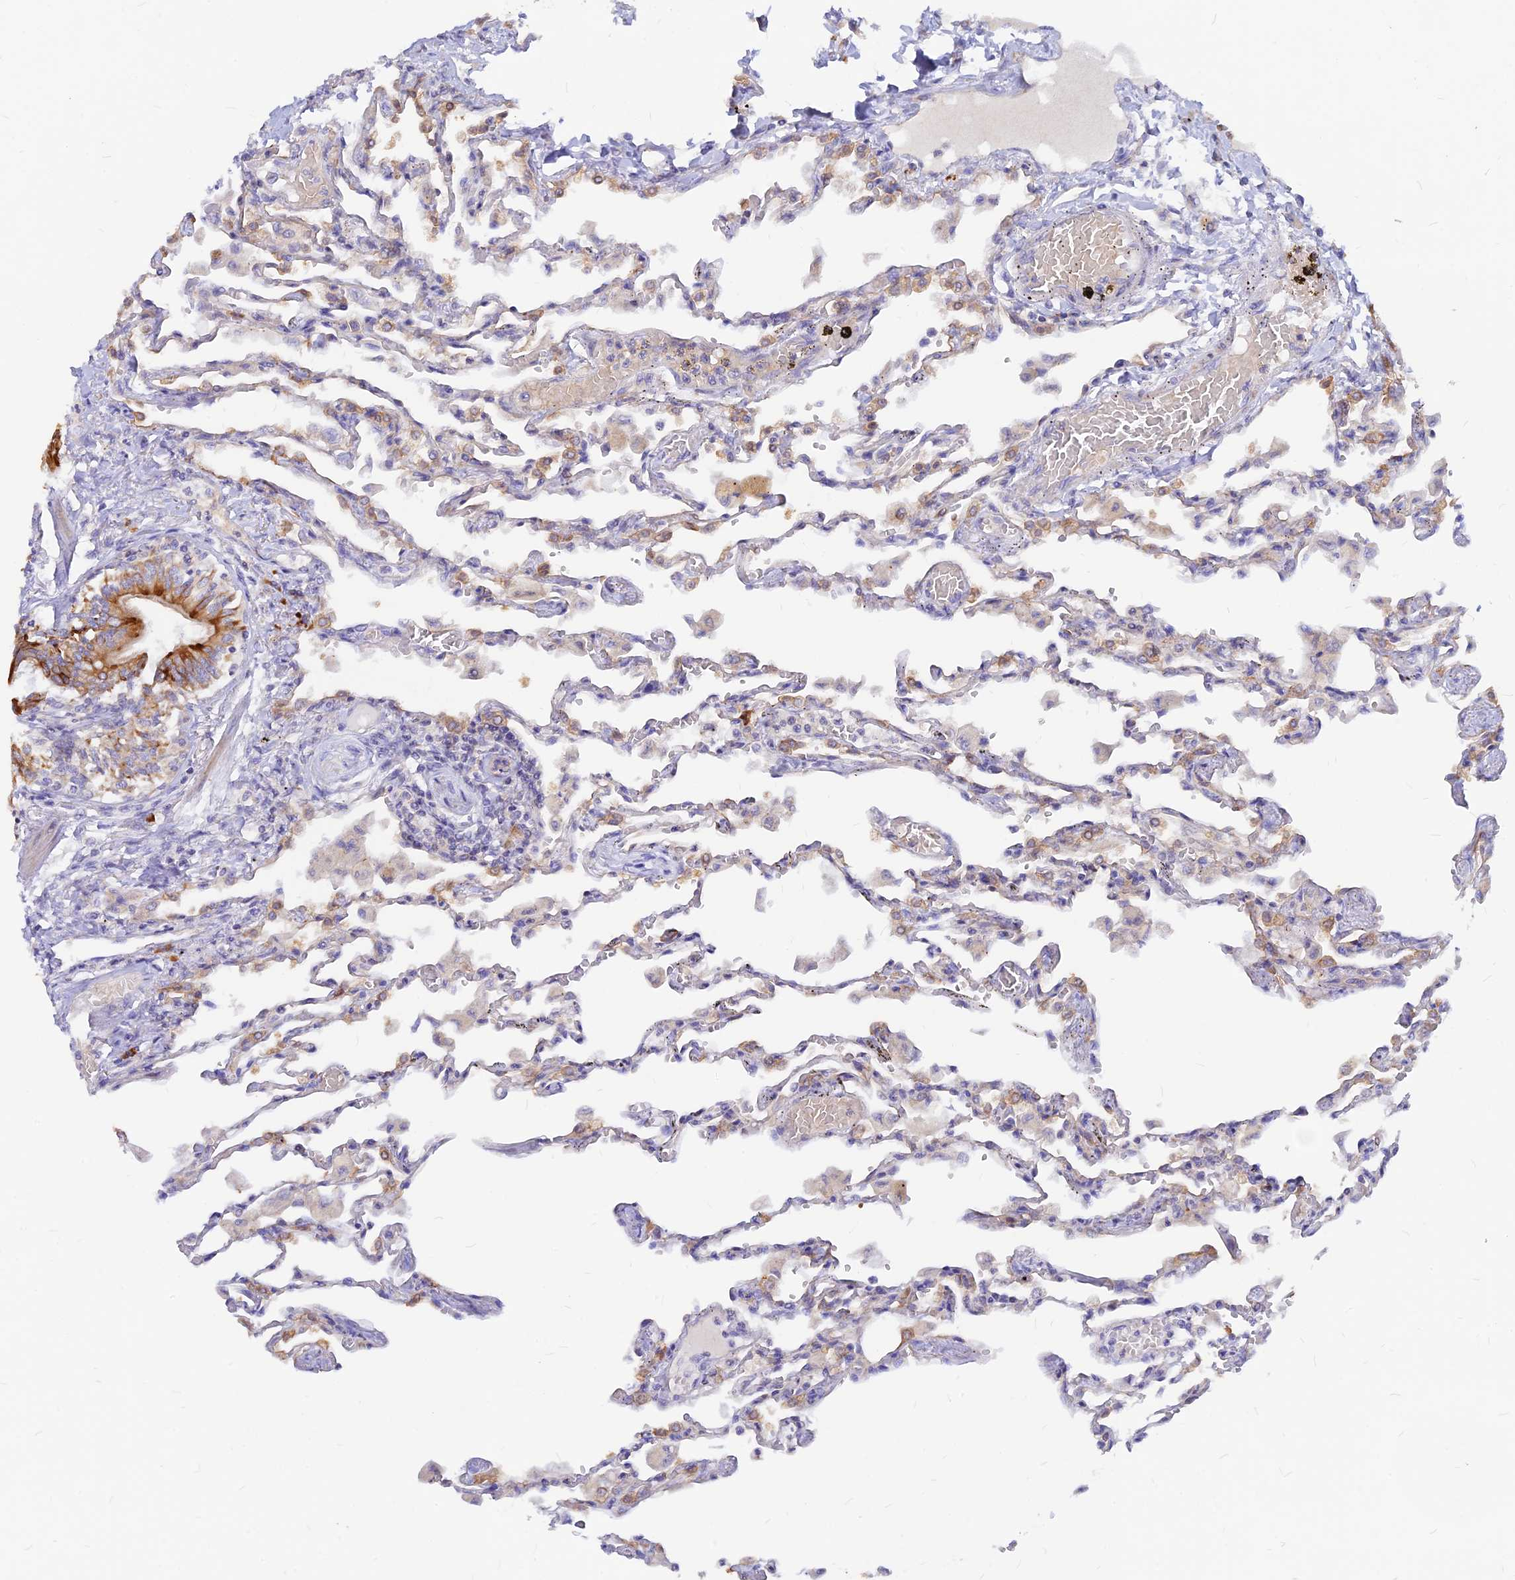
{"staining": {"intensity": "moderate", "quantity": "<25%", "location": "cytoplasmic/membranous"}, "tissue": "lung", "cell_type": "Alveolar cells", "image_type": "normal", "snomed": [{"axis": "morphology", "description": "Normal tissue, NOS"}, {"axis": "topography", "description": "Bronchus"}, {"axis": "topography", "description": "Lung"}], "caption": "Immunohistochemistry of unremarkable lung exhibits low levels of moderate cytoplasmic/membranous expression in about <25% of alveolar cells.", "gene": "DENND2D", "patient": {"sex": "female", "age": 49}}